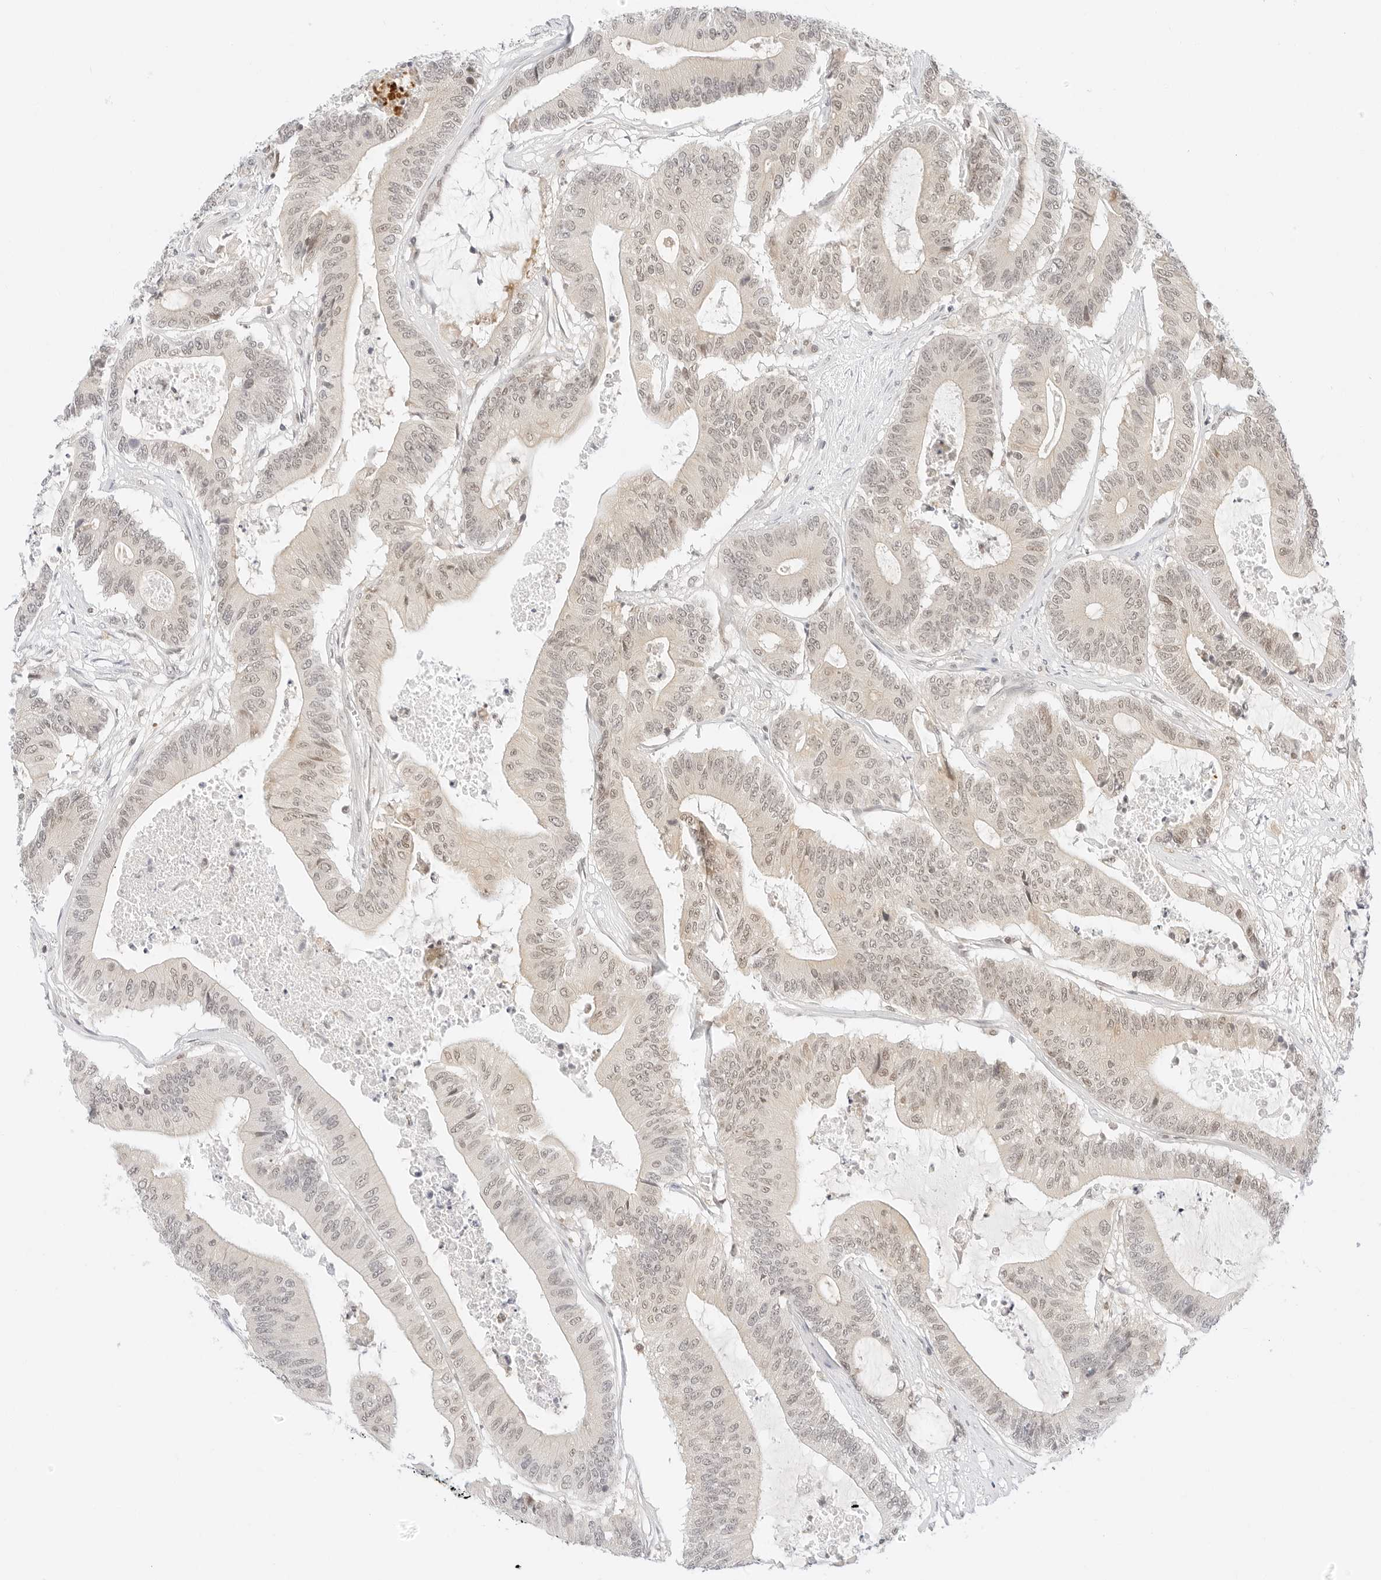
{"staining": {"intensity": "weak", "quantity": "<25%", "location": "nuclear"}, "tissue": "colorectal cancer", "cell_type": "Tumor cells", "image_type": "cancer", "snomed": [{"axis": "morphology", "description": "Adenocarcinoma, NOS"}, {"axis": "topography", "description": "Colon"}], "caption": "Tumor cells are negative for brown protein staining in colorectal adenocarcinoma. (Stains: DAB (3,3'-diaminobenzidine) immunohistochemistry with hematoxylin counter stain, Microscopy: brightfield microscopy at high magnification).", "gene": "POLR3C", "patient": {"sex": "female", "age": 84}}